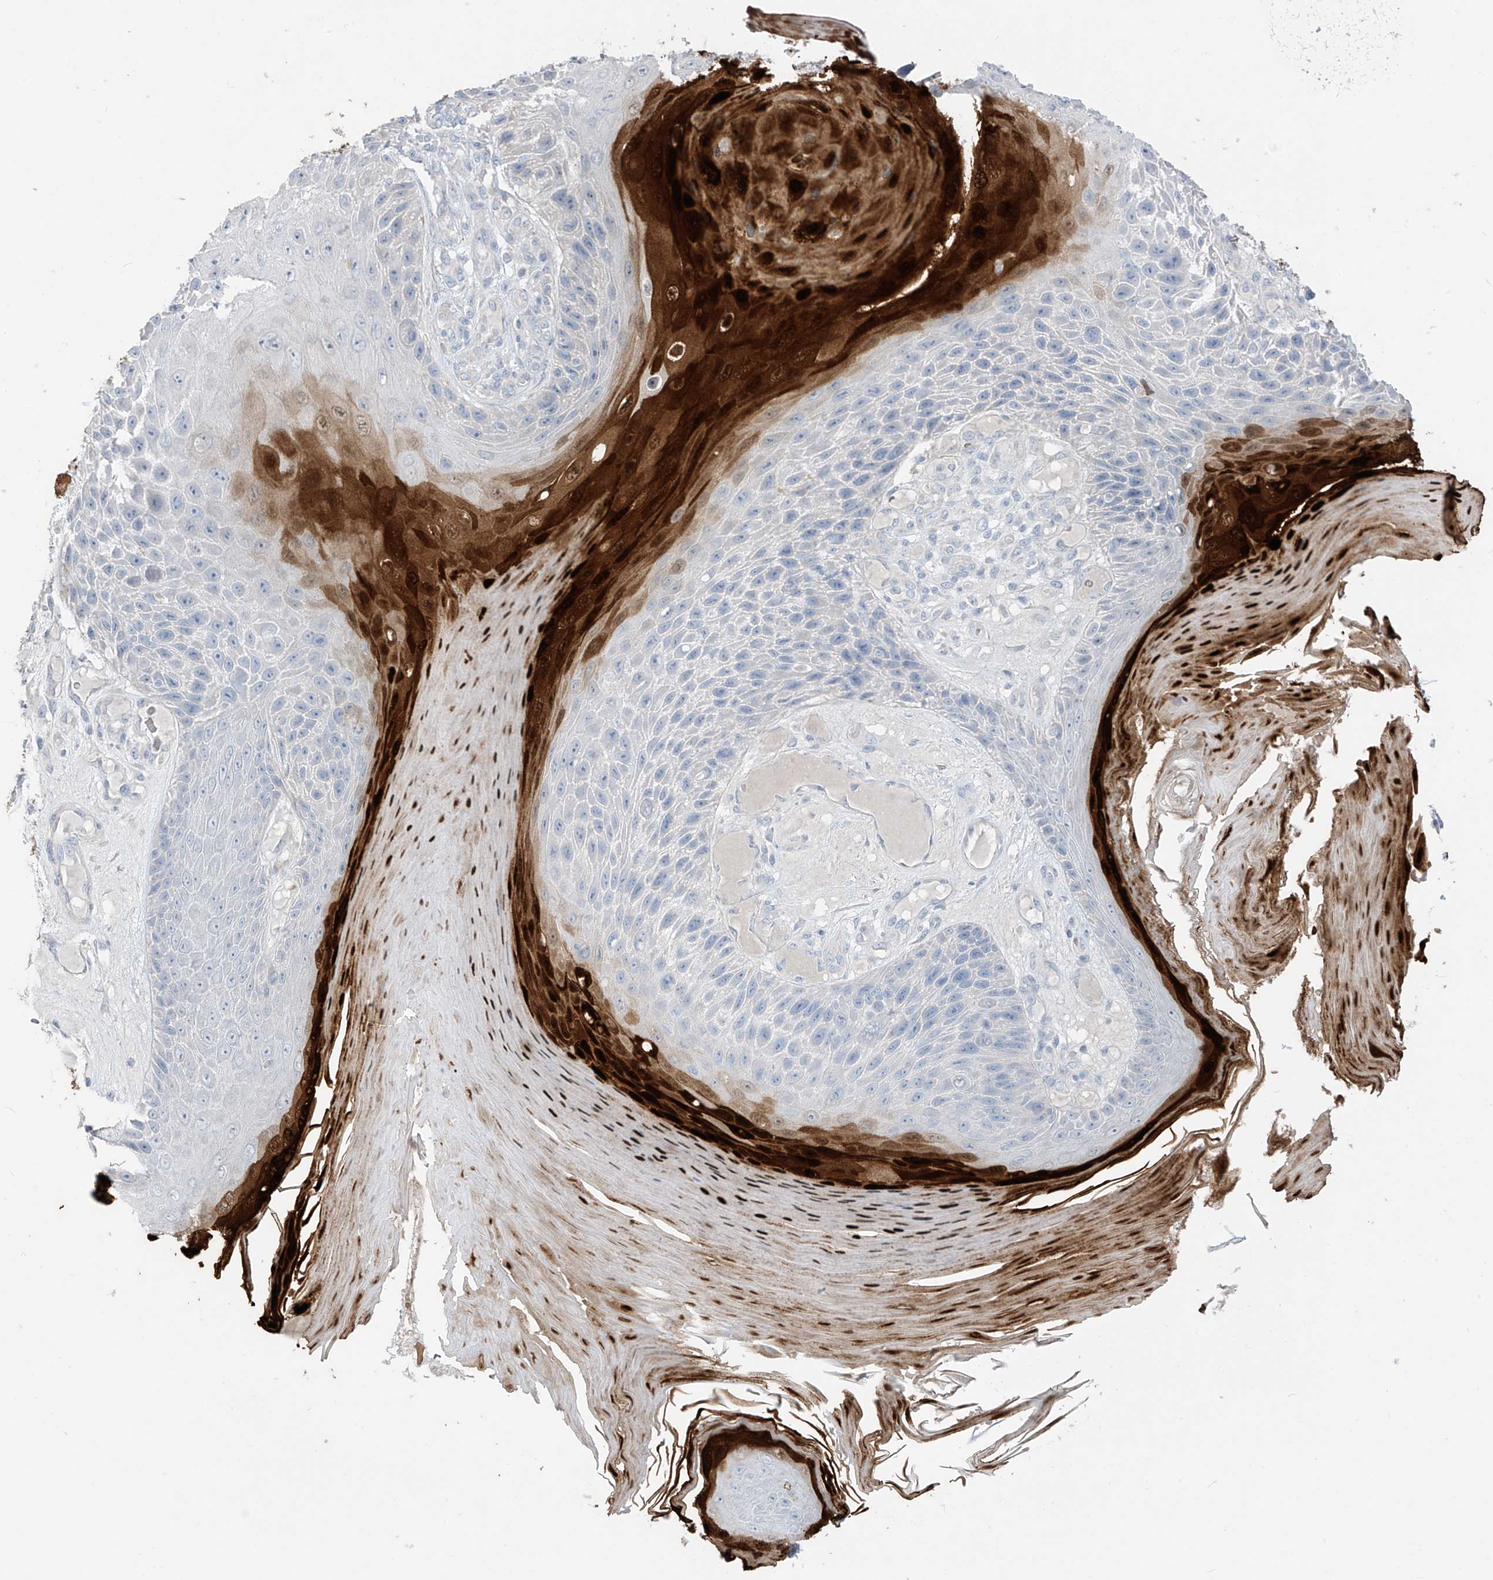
{"staining": {"intensity": "negative", "quantity": "none", "location": "none"}, "tissue": "skin cancer", "cell_type": "Tumor cells", "image_type": "cancer", "snomed": [{"axis": "morphology", "description": "Squamous cell carcinoma, NOS"}, {"axis": "topography", "description": "Skin"}], "caption": "Immunohistochemistry of human squamous cell carcinoma (skin) reveals no staining in tumor cells. (Brightfield microscopy of DAB immunohistochemistry (IHC) at high magnification).", "gene": "ASPRV1", "patient": {"sex": "female", "age": 88}}